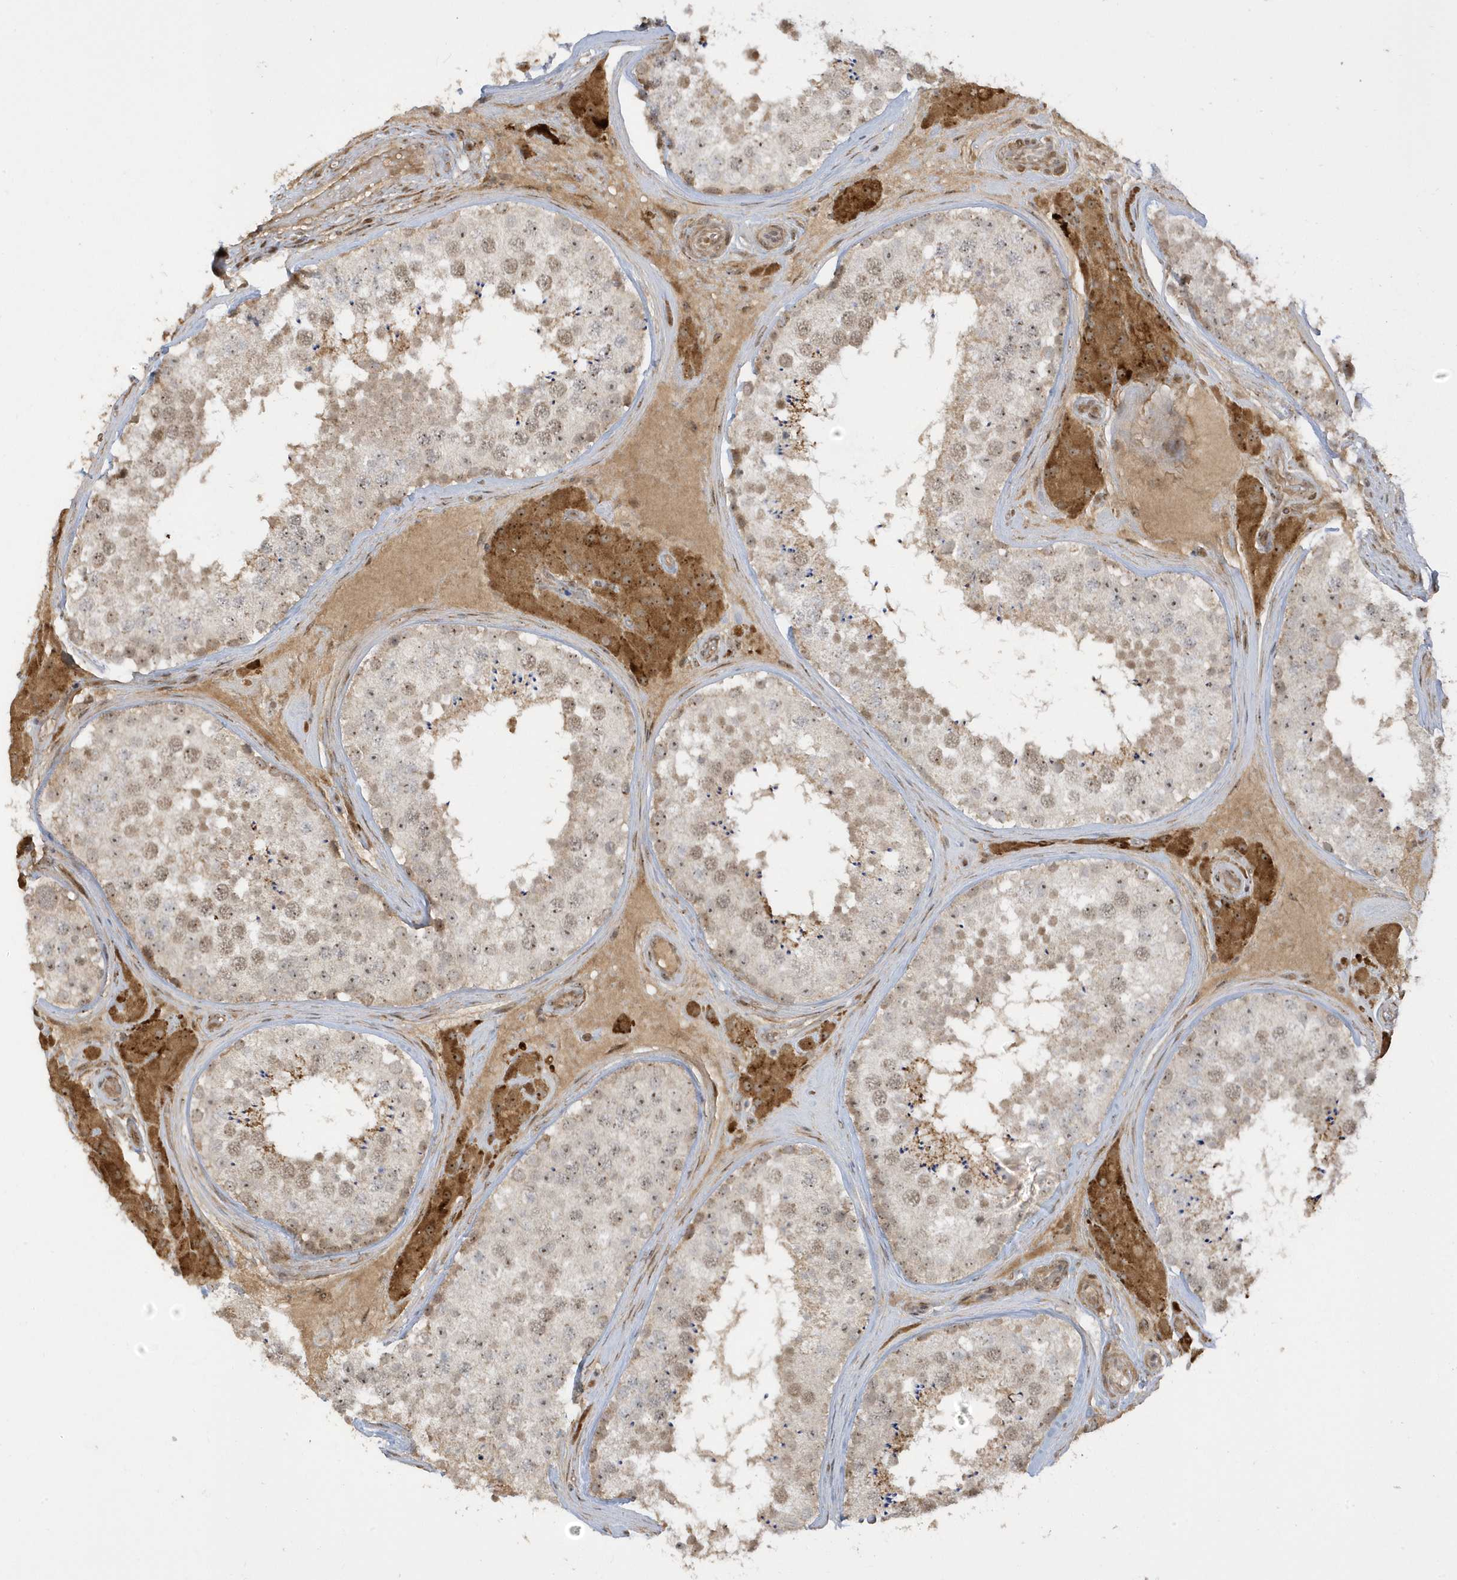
{"staining": {"intensity": "moderate", "quantity": ">75%", "location": "cytoplasmic/membranous,nuclear"}, "tissue": "testis", "cell_type": "Cells in seminiferous ducts", "image_type": "normal", "snomed": [{"axis": "morphology", "description": "Normal tissue, NOS"}, {"axis": "topography", "description": "Testis"}], "caption": "A medium amount of moderate cytoplasmic/membranous,nuclear staining is present in about >75% of cells in seminiferous ducts in unremarkable testis.", "gene": "ECM2", "patient": {"sex": "male", "age": 46}}